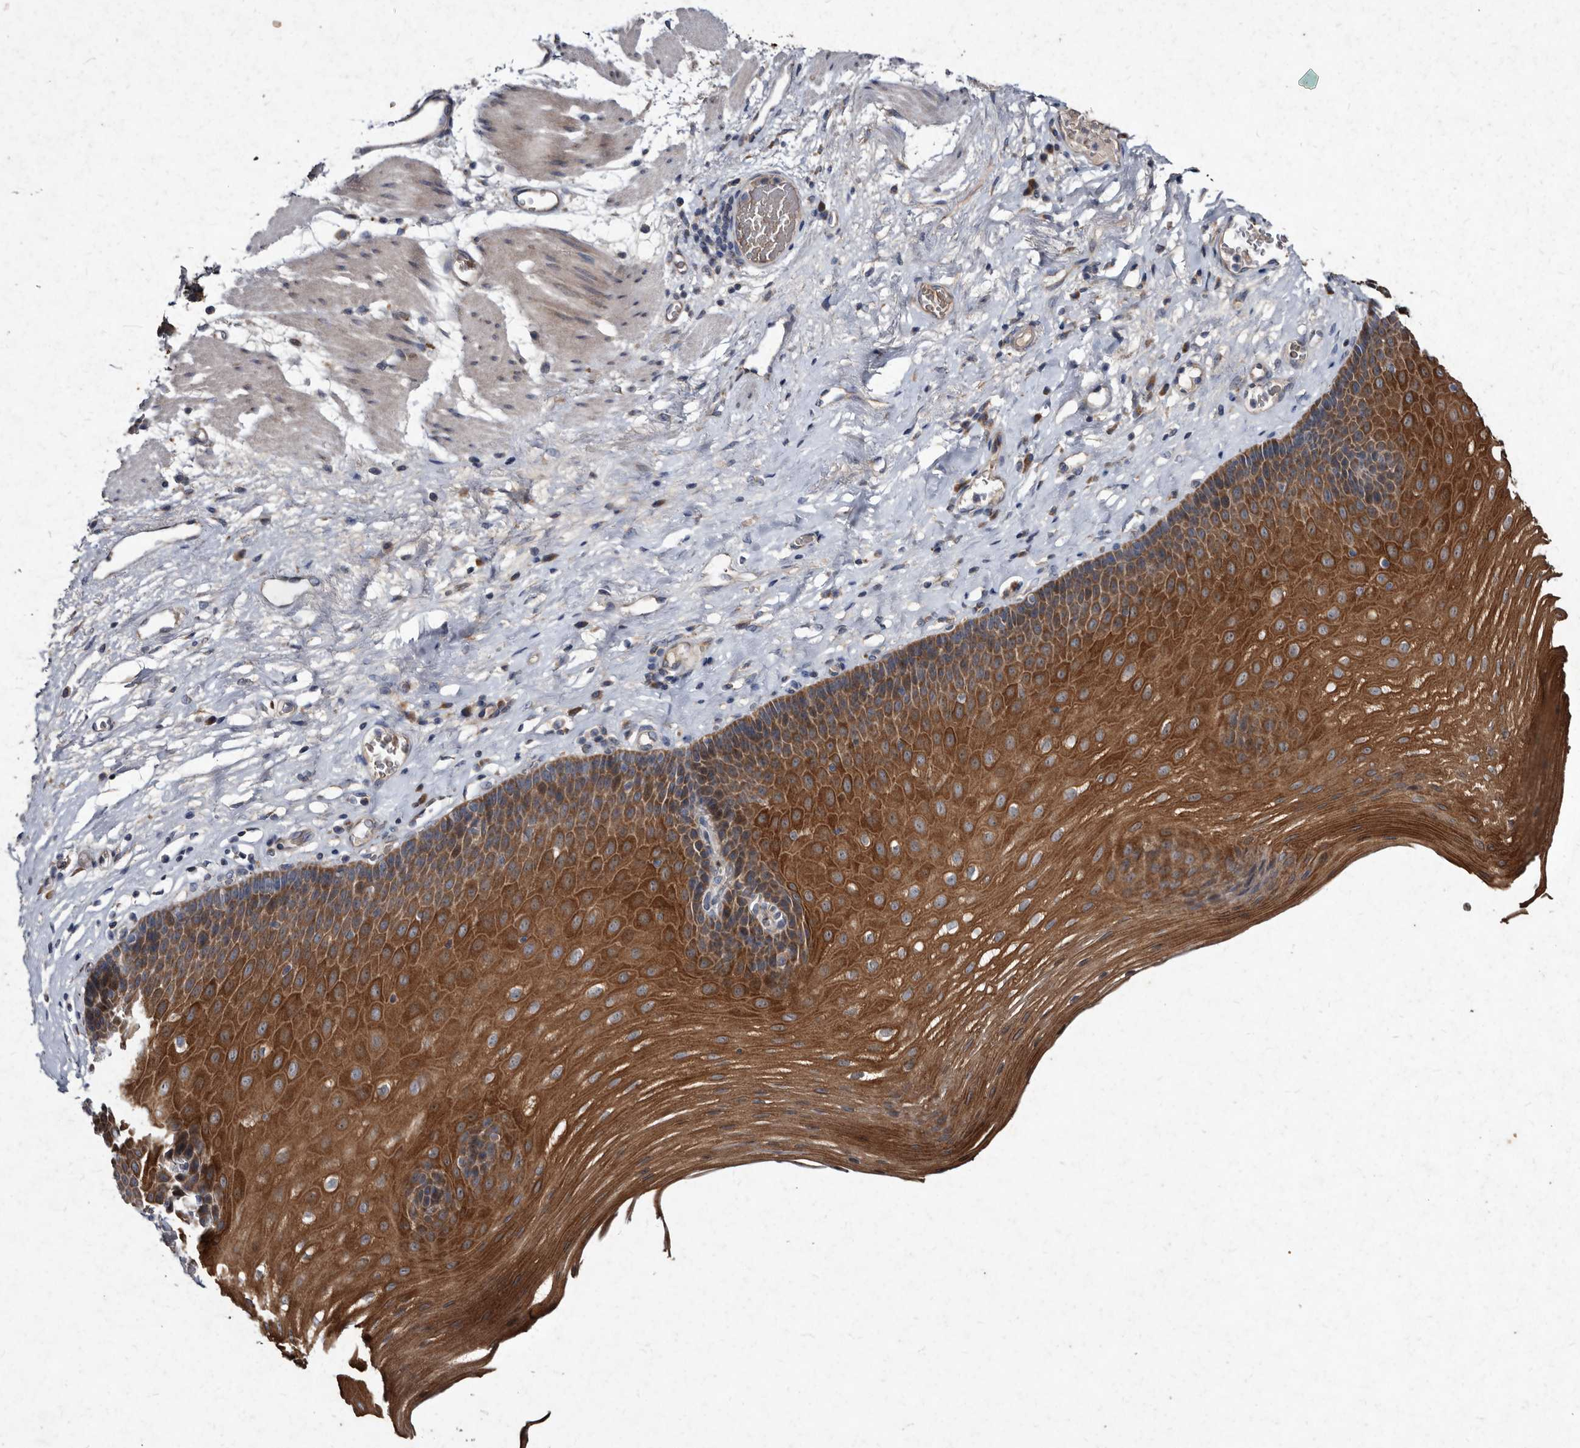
{"staining": {"intensity": "strong", "quantity": ">75%", "location": "cytoplasmic/membranous"}, "tissue": "esophagus", "cell_type": "Squamous epithelial cells", "image_type": "normal", "snomed": [{"axis": "morphology", "description": "Normal tissue, NOS"}, {"axis": "topography", "description": "Esophagus"}], "caption": "This micrograph shows normal esophagus stained with immunohistochemistry (IHC) to label a protein in brown. The cytoplasmic/membranous of squamous epithelial cells show strong positivity for the protein. Nuclei are counter-stained blue.", "gene": "YPEL1", "patient": {"sex": "male", "age": 62}}